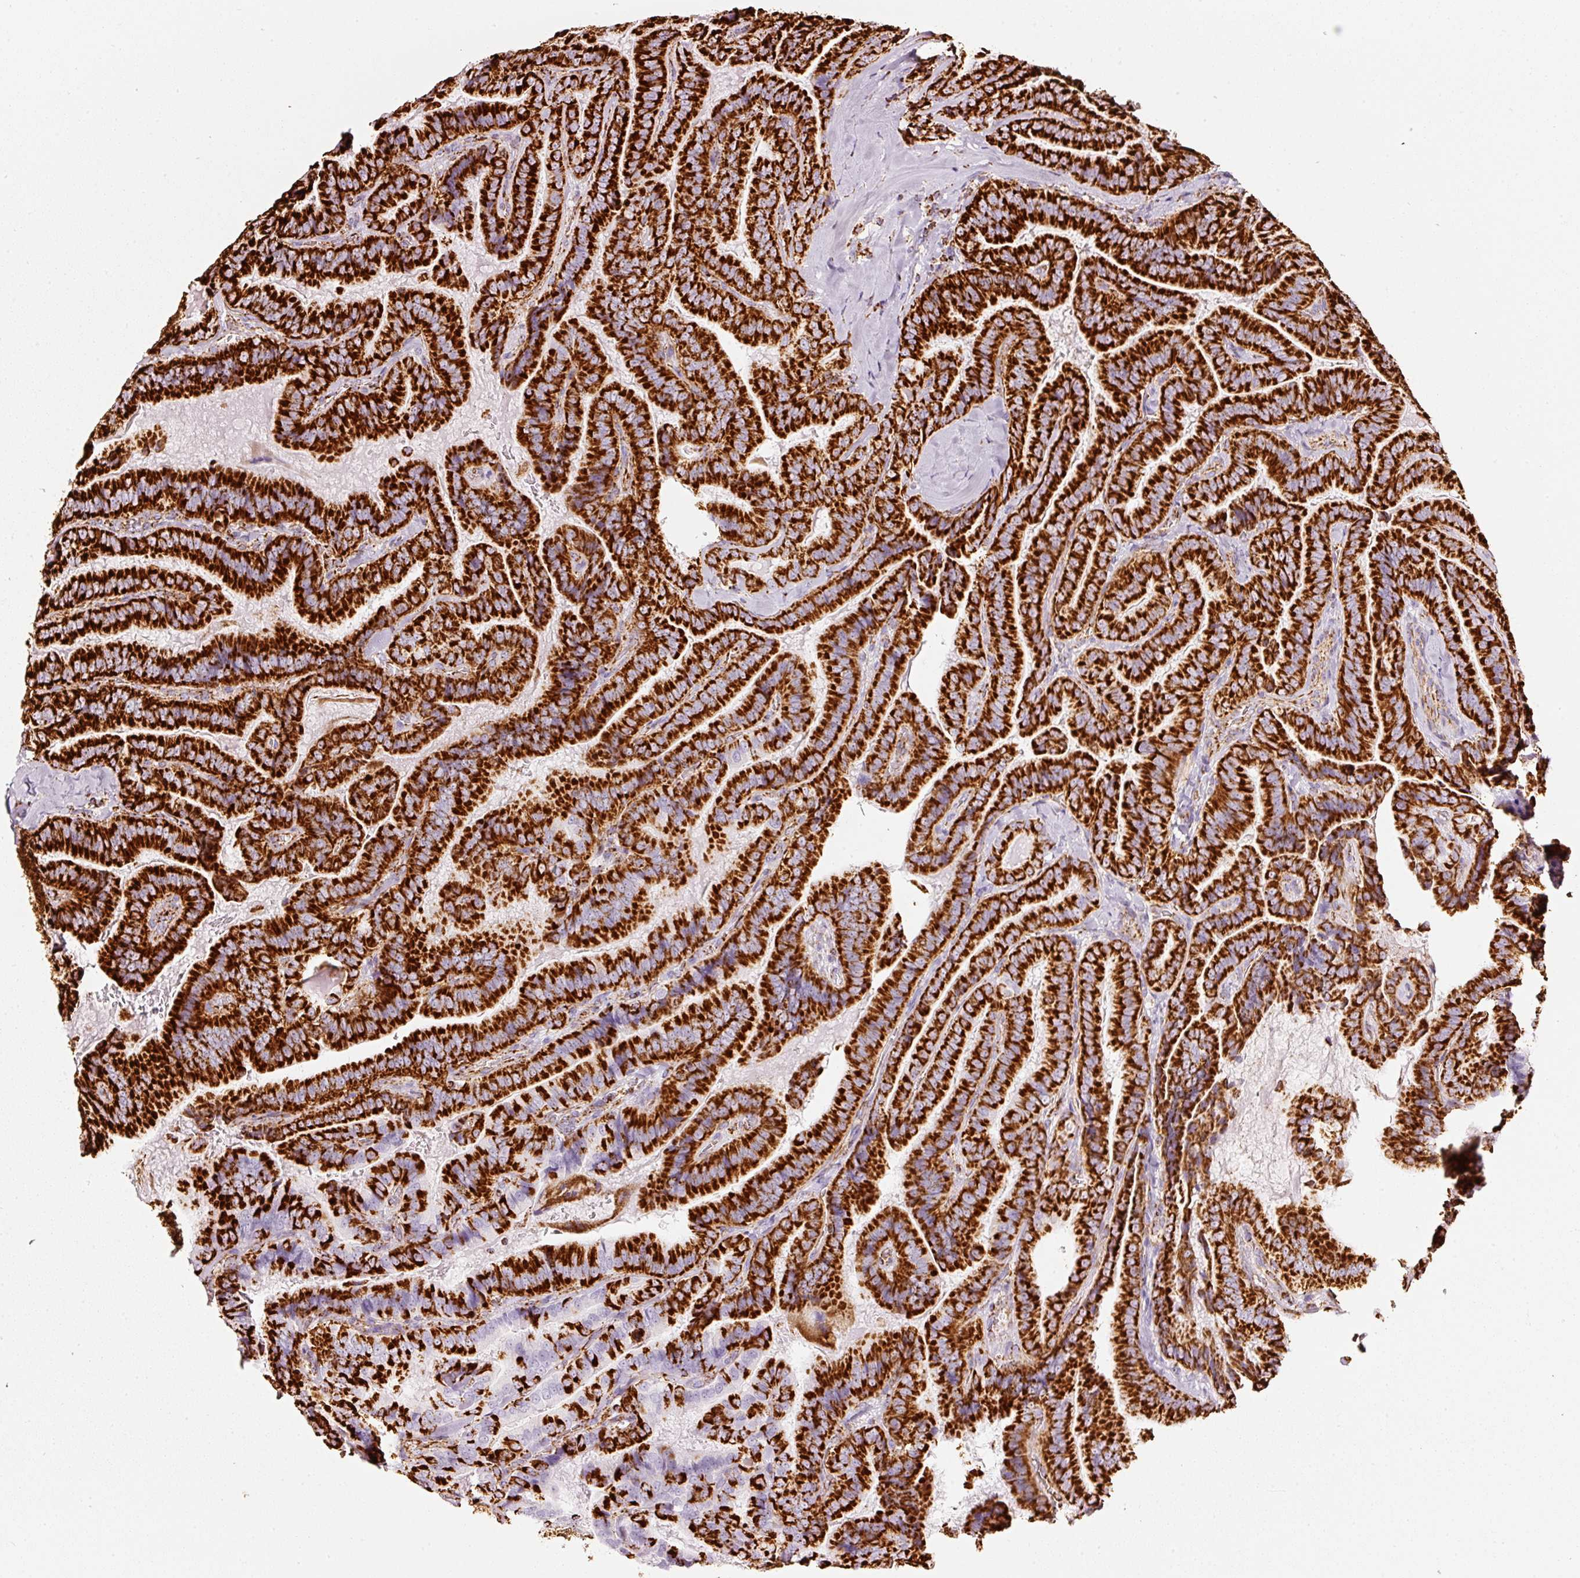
{"staining": {"intensity": "strong", "quantity": ">75%", "location": "cytoplasmic/membranous"}, "tissue": "thyroid cancer", "cell_type": "Tumor cells", "image_type": "cancer", "snomed": [{"axis": "morphology", "description": "Papillary adenocarcinoma, NOS"}, {"axis": "topography", "description": "Thyroid gland"}], "caption": "Immunohistochemical staining of thyroid cancer reveals strong cytoplasmic/membranous protein positivity in approximately >75% of tumor cells.", "gene": "MT-CO2", "patient": {"sex": "male", "age": 61}}